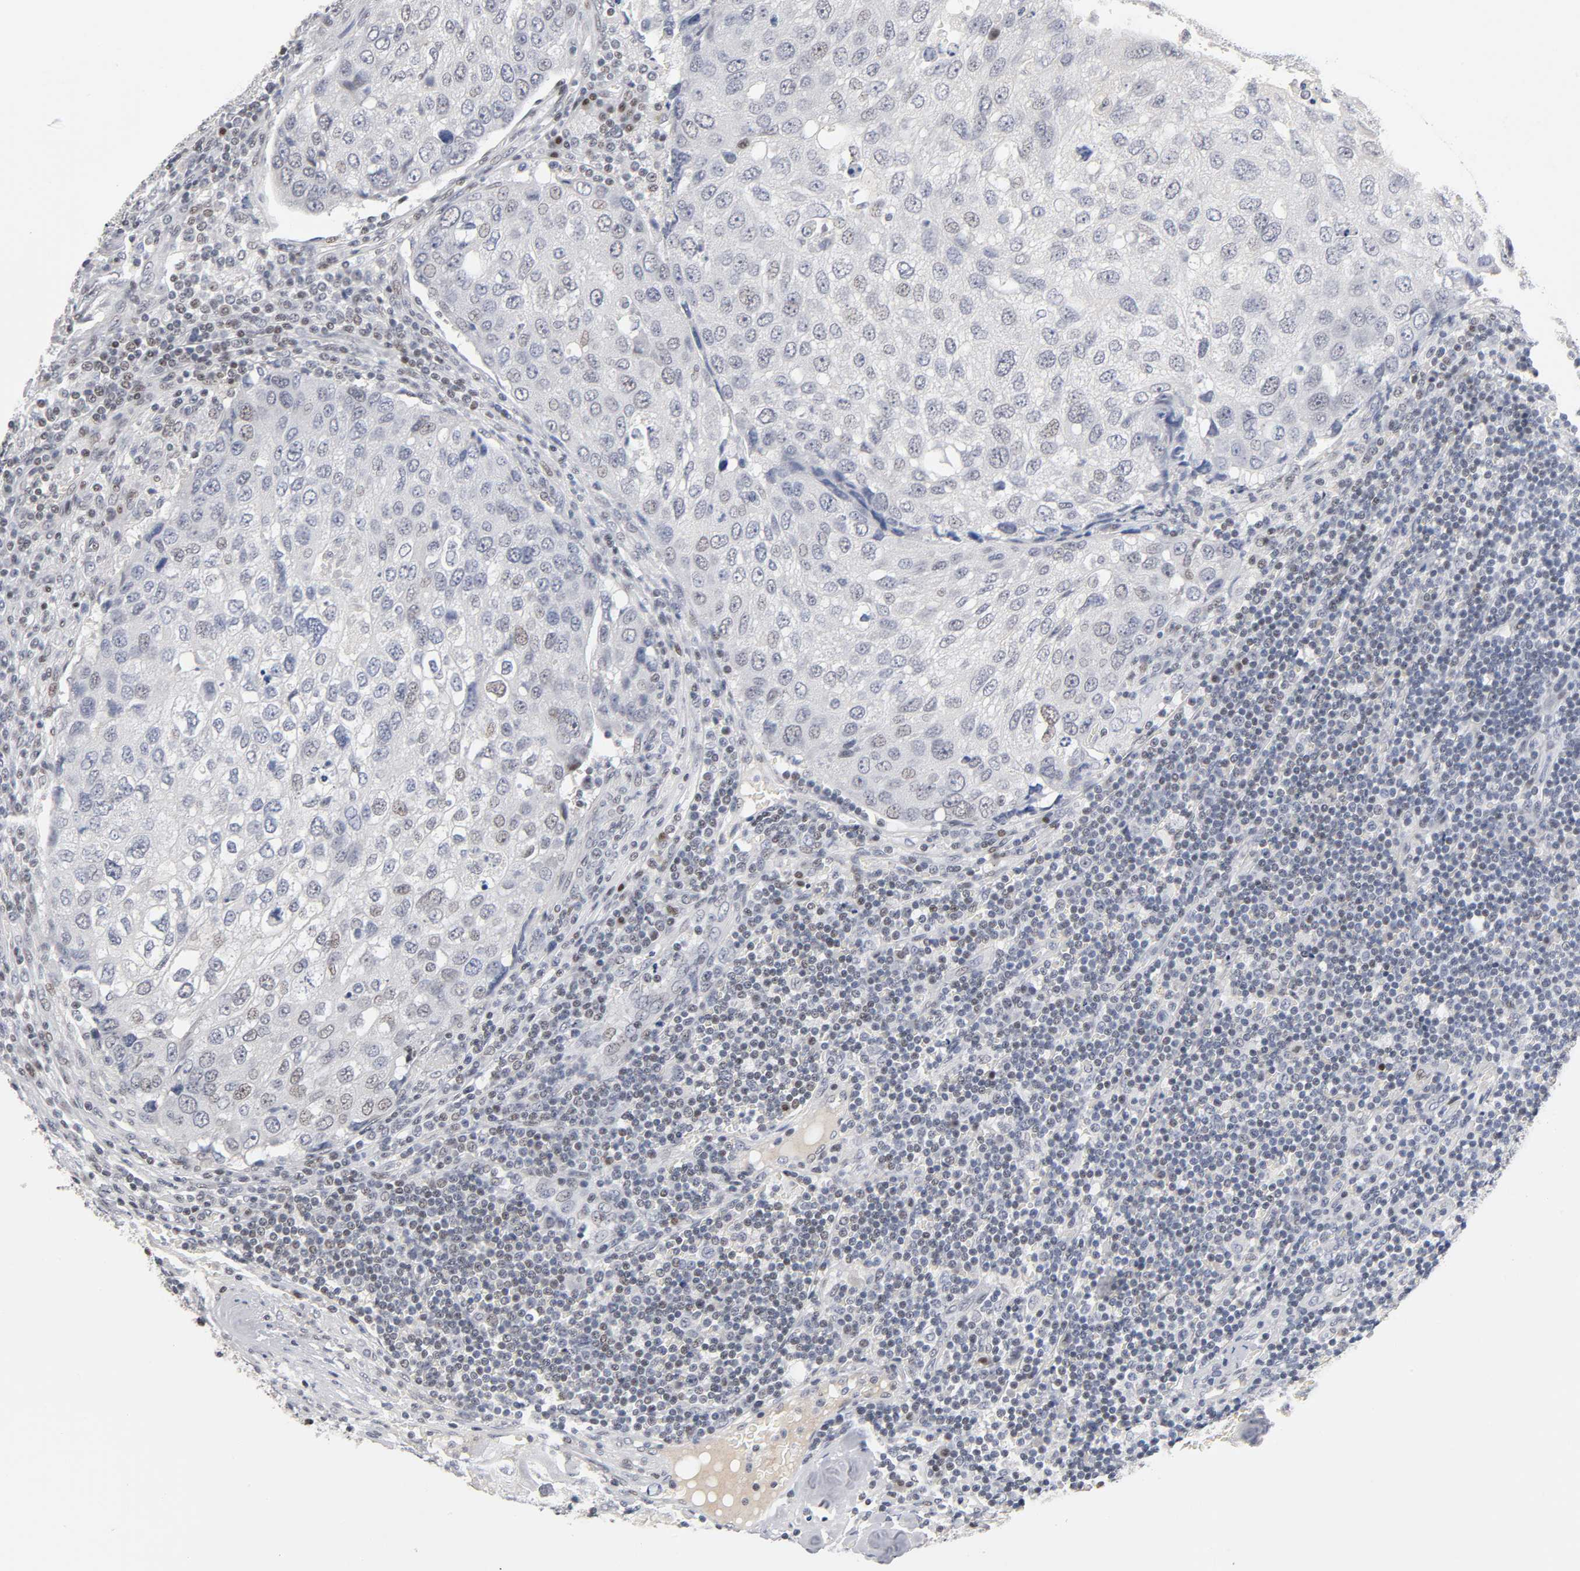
{"staining": {"intensity": "negative", "quantity": "none", "location": "none"}, "tissue": "urothelial cancer", "cell_type": "Tumor cells", "image_type": "cancer", "snomed": [{"axis": "morphology", "description": "Urothelial carcinoma, High grade"}, {"axis": "topography", "description": "Lymph node"}, {"axis": "topography", "description": "Urinary bladder"}], "caption": "Image shows no protein positivity in tumor cells of urothelial cancer tissue. (Brightfield microscopy of DAB immunohistochemistry at high magnification).", "gene": "SP3", "patient": {"sex": "male", "age": 51}}